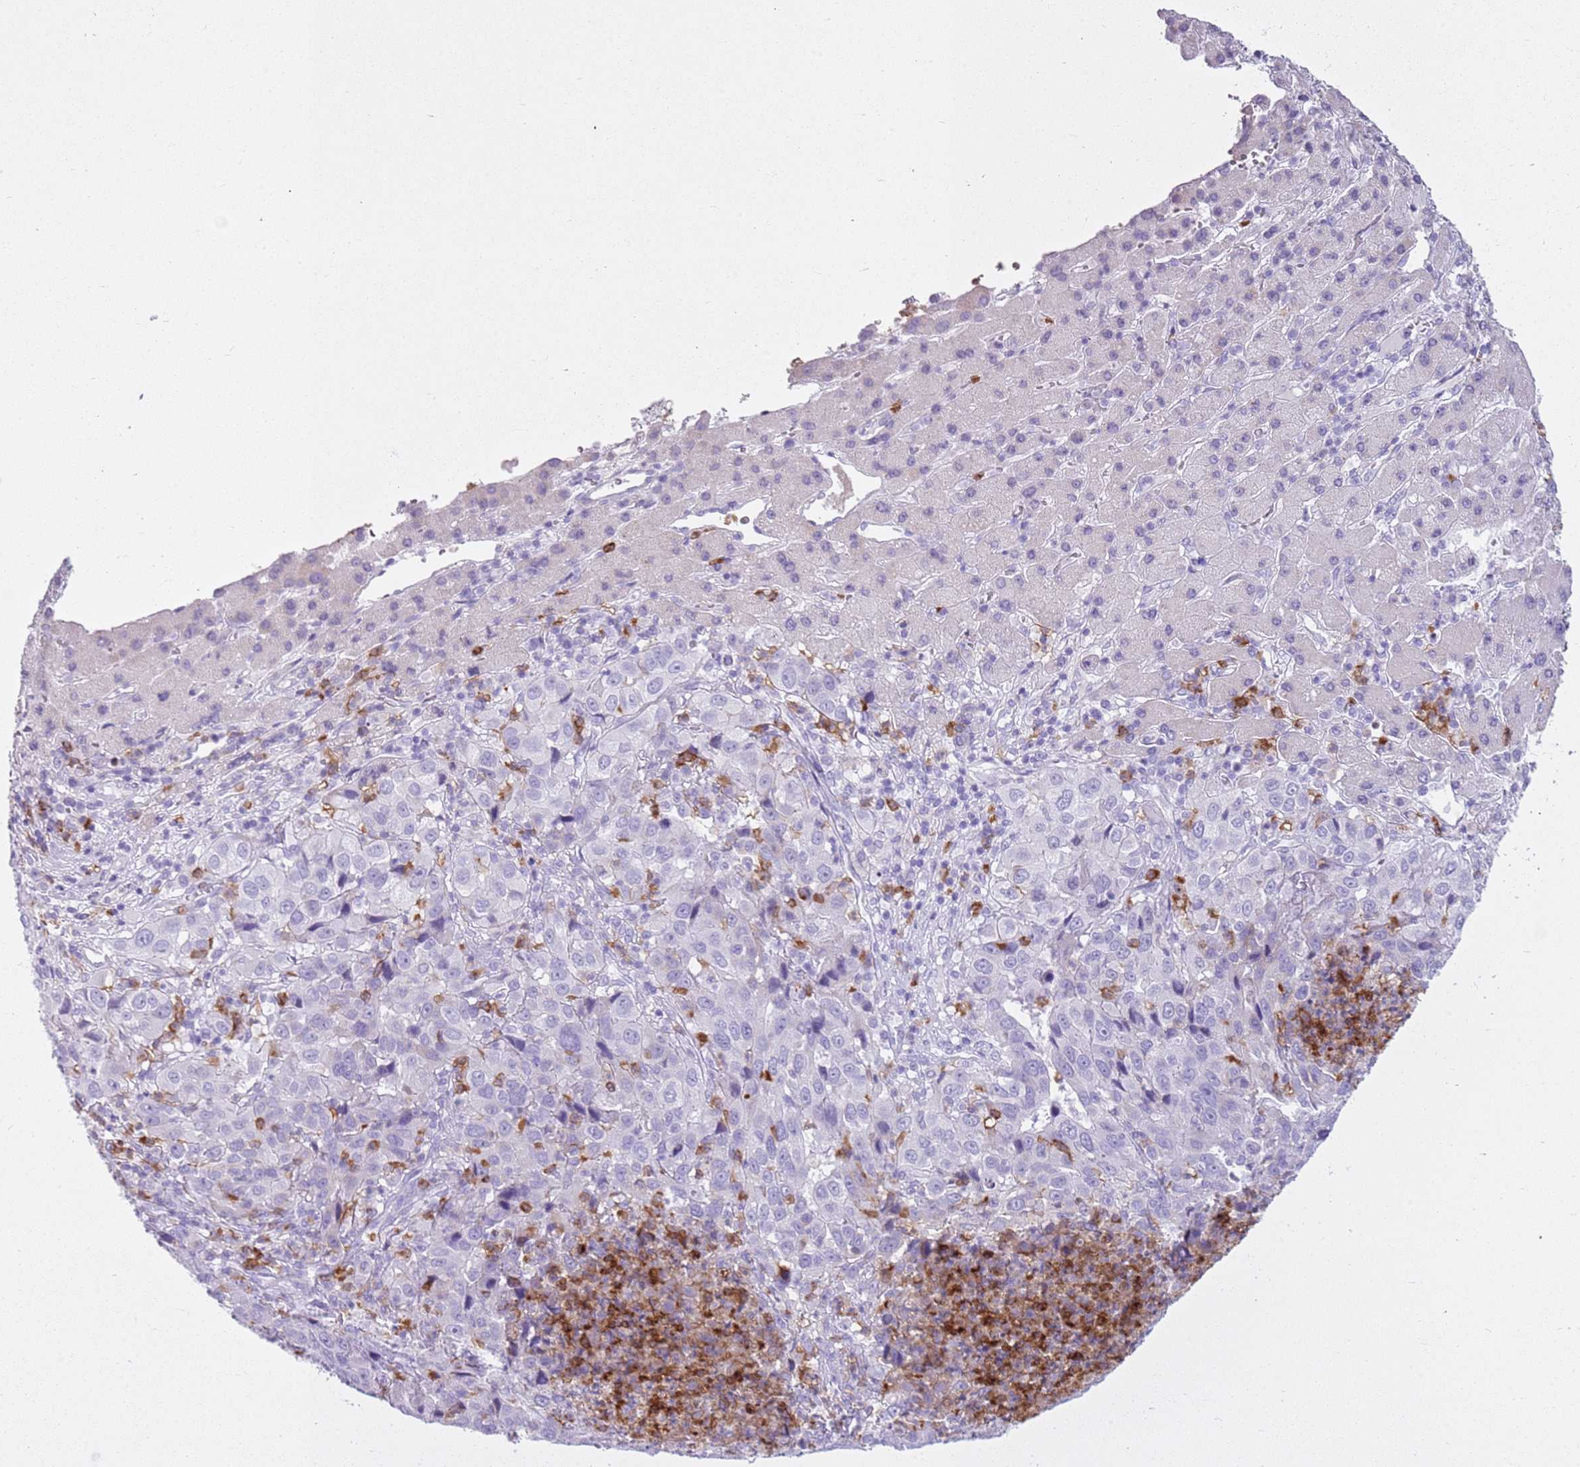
{"staining": {"intensity": "negative", "quantity": "none", "location": "none"}, "tissue": "liver cancer", "cell_type": "Tumor cells", "image_type": "cancer", "snomed": [{"axis": "morphology", "description": "Carcinoma, Hepatocellular, NOS"}, {"axis": "topography", "description": "Liver"}], "caption": "The immunohistochemistry photomicrograph has no significant positivity in tumor cells of liver cancer (hepatocellular carcinoma) tissue.", "gene": "CD177", "patient": {"sex": "male", "age": 63}}